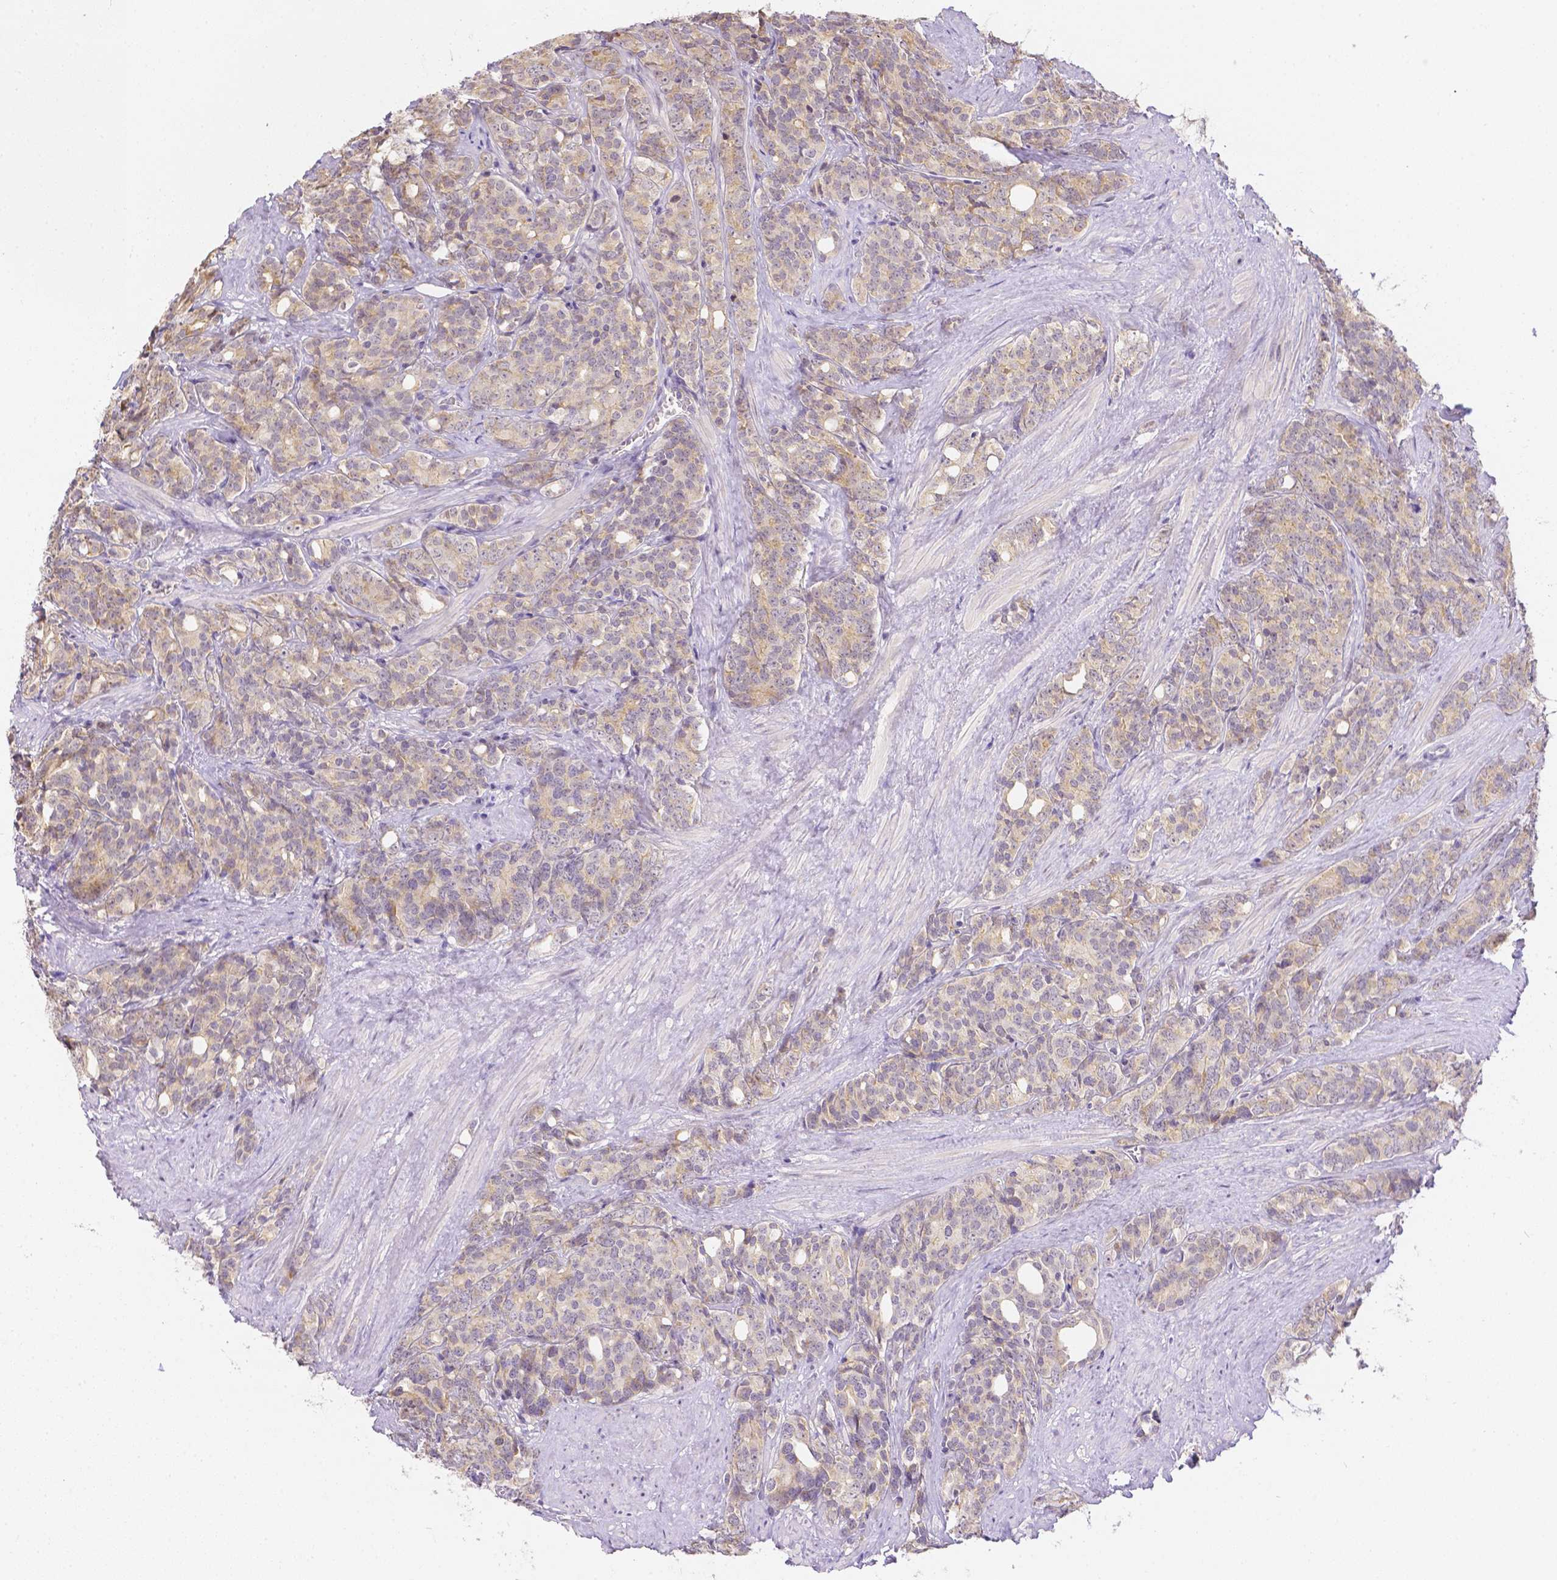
{"staining": {"intensity": "weak", "quantity": "25%-75%", "location": "cytoplasmic/membranous"}, "tissue": "prostate cancer", "cell_type": "Tumor cells", "image_type": "cancer", "snomed": [{"axis": "morphology", "description": "Adenocarcinoma, High grade"}, {"axis": "topography", "description": "Prostate"}], "caption": "A brown stain labels weak cytoplasmic/membranous expression of a protein in prostate high-grade adenocarcinoma tumor cells. (brown staining indicates protein expression, while blue staining denotes nuclei).", "gene": "ZNF280B", "patient": {"sex": "male", "age": 84}}